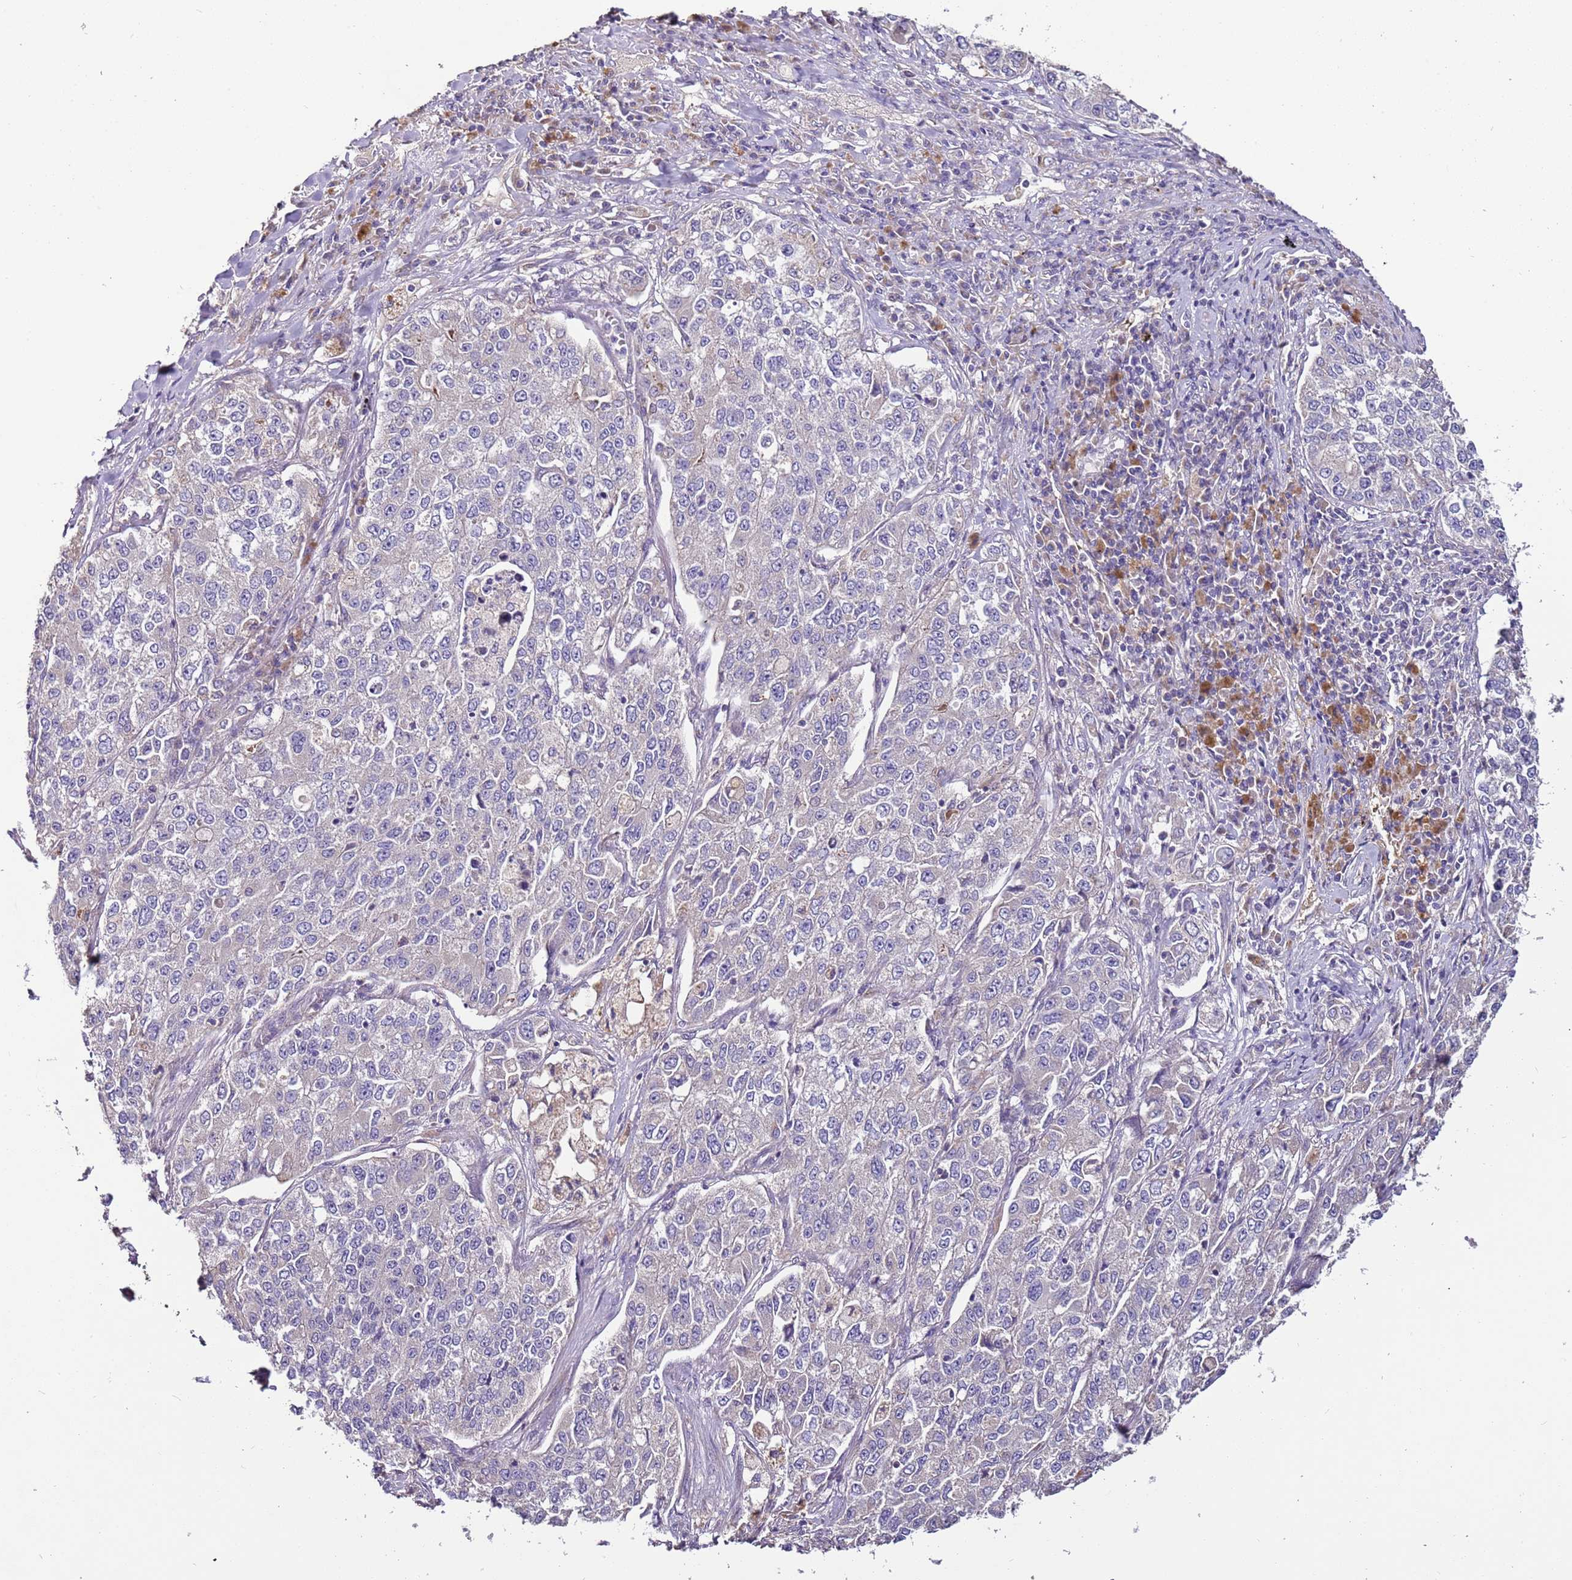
{"staining": {"intensity": "negative", "quantity": "none", "location": "none"}, "tissue": "lung cancer", "cell_type": "Tumor cells", "image_type": "cancer", "snomed": [{"axis": "morphology", "description": "Adenocarcinoma, NOS"}, {"axis": "topography", "description": "Lung"}], "caption": "Photomicrograph shows no significant protein expression in tumor cells of lung adenocarcinoma.", "gene": "FAM20A", "patient": {"sex": "male", "age": 49}}